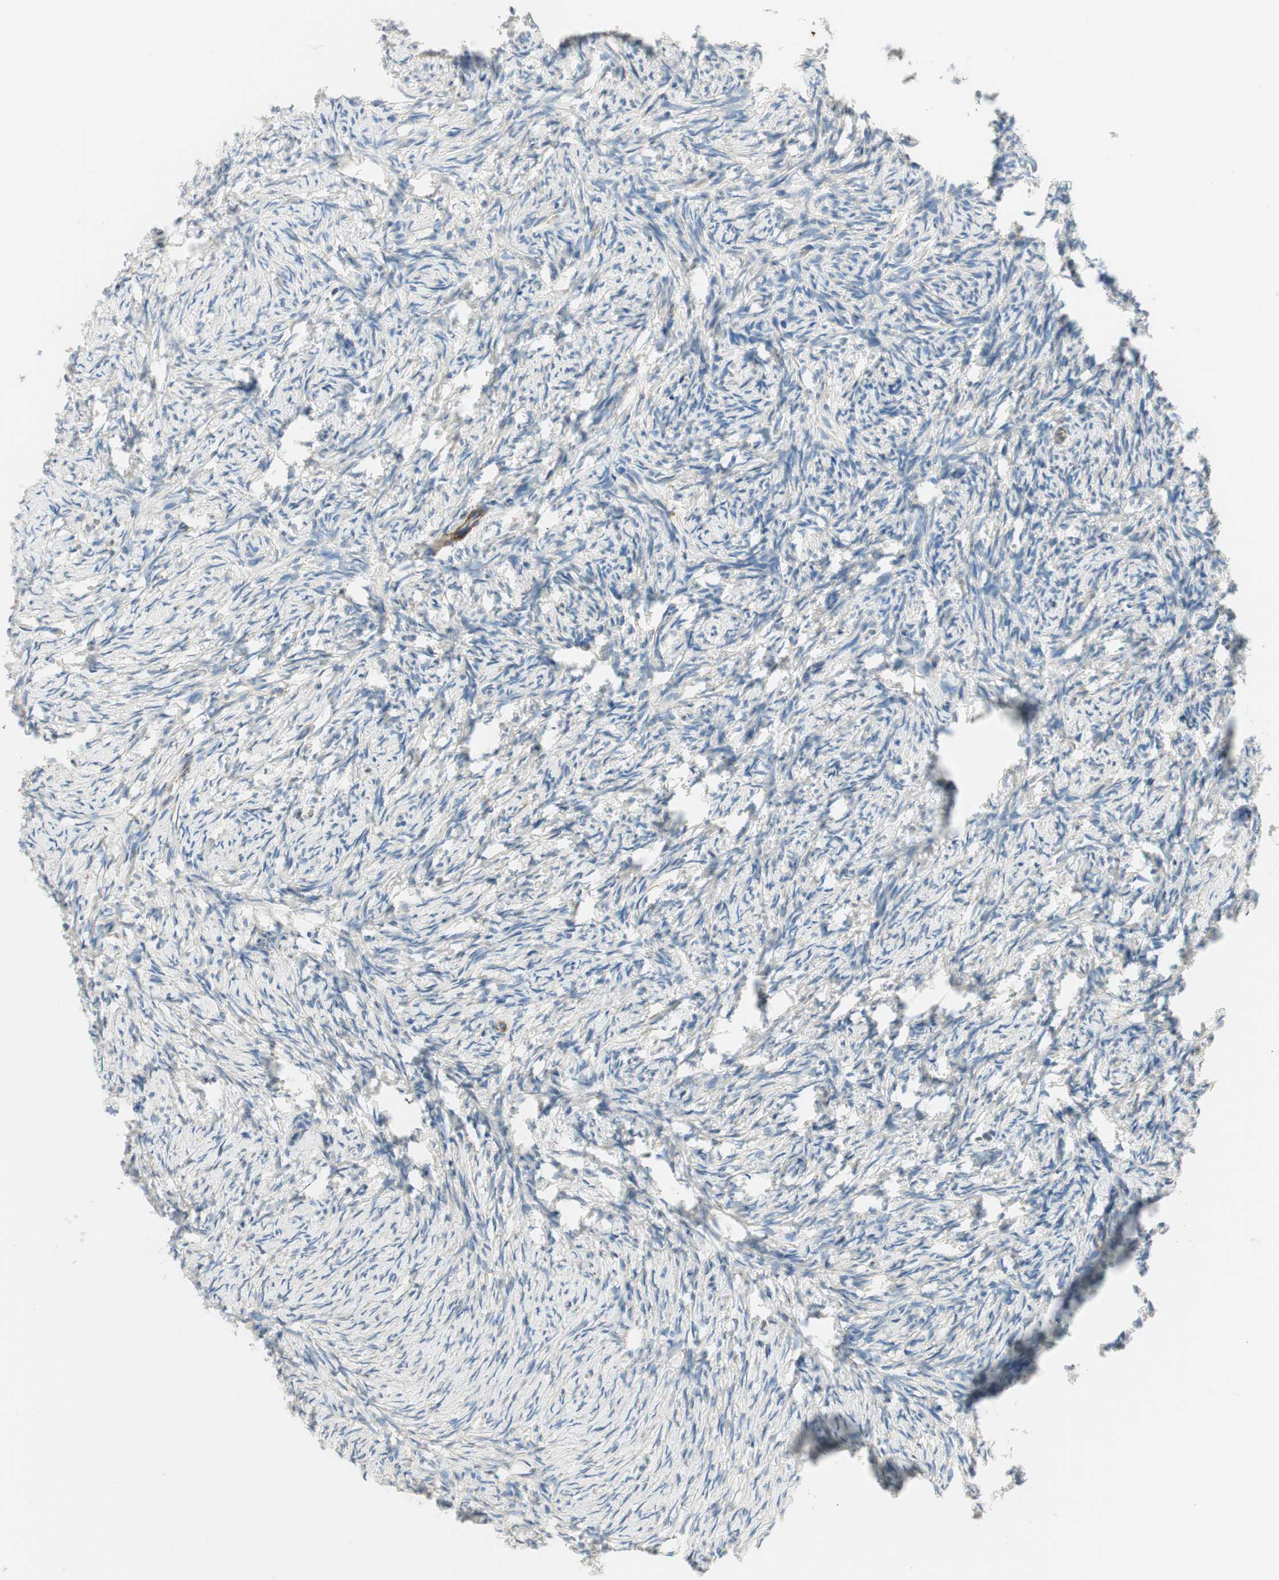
{"staining": {"intensity": "moderate", "quantity": "25%-75%", "location": "cytoplasmic/membranous"}, "tissue": "ovary", "cell_type": "Ovarian stroma cells", "image_type": "normal", "snomed": [{"axis": "morphology", "description": "Normal tissue, NOS"}, {"axis": "topography", "description": "Ovary"}], "caption": "Protein expression by immunohistochemistry shows moderate cytoplasmic/membranous staining in approximately 25%-75% of ovarian stroma cells in unremarkable ovary.", "gene": "RORB", "patient": {"sex": "female", "age": 60}}